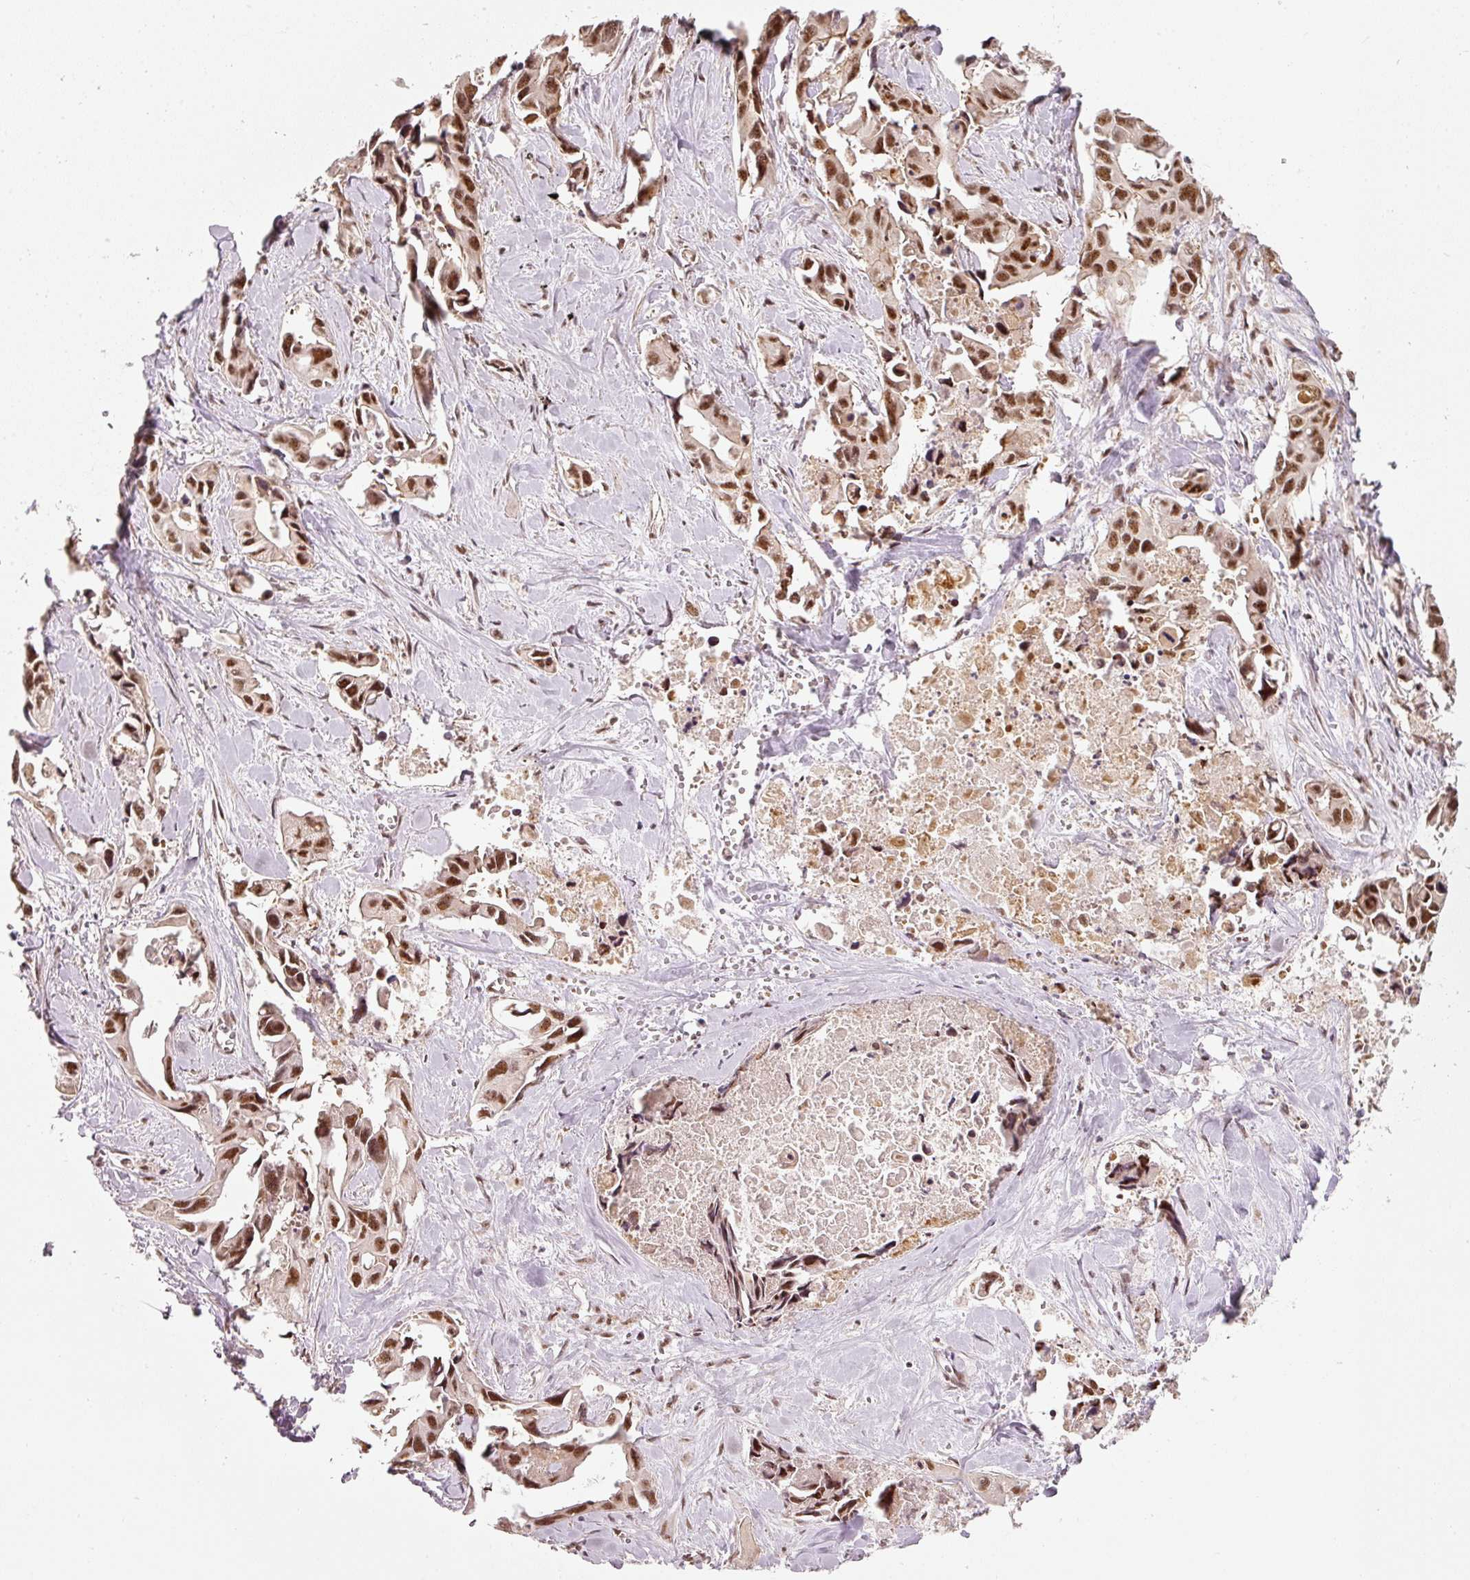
{"staining": {"intensity": "moderate", "quantity": ">75%", "location": "nuclear"}, "tissue": "lung cancer", "cell_type": "Tumor cells", "image_type": "cancer", "snomed": [{"axis": "morphology", "description": "Adenocarcinoma, NOS"}, {"axis": "topography", "description": "Lung"}], "caption": "Immunohistochemical staining of human adenocarcinoma (lung) demonstrates medium levels of moderate nuclear protein expression in approximately >75% of tumor cells. The protein is shown in brown color, while the nuclei are stained blue.", "gene": "THOC6", "patient": {"sex": "male", "age": 64}}